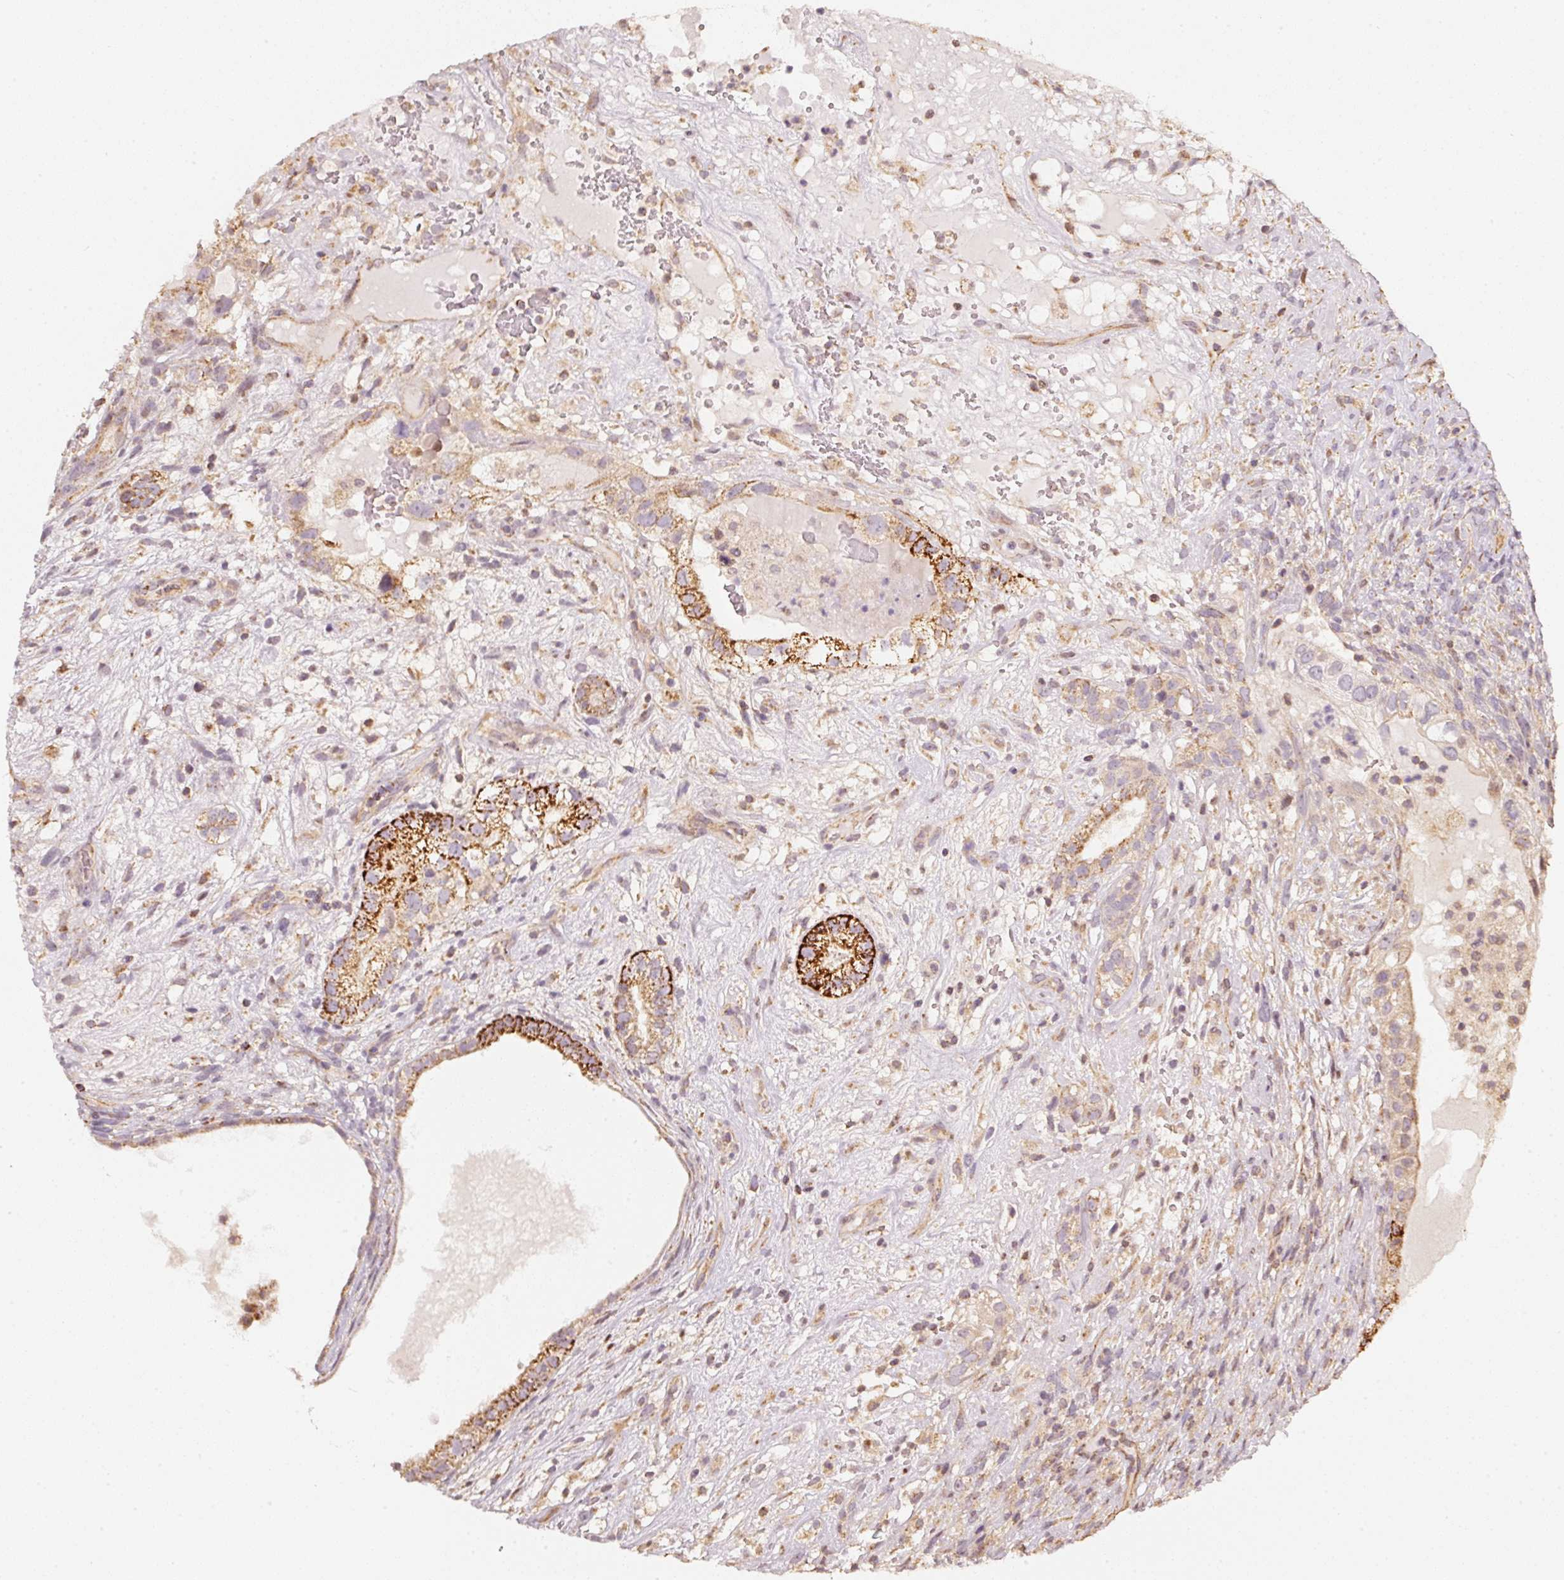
{"staining": {"intensity": "strong", "quantity": "25%-75%", "location": "cytoplasmic/membranous"}, "tissue": "testis cancer", "cell_type": "Tumor cells", "image_type": "cancer", "snomed": [{"axis": "morphology", "description": "Seminoma, NOS"}, {"axis": "morphology", "description": "Carcinoma, Embryonal, NOS"}, {"axis": "topography", "description": "Testis"}], "caption": "IHC micrograph of human testis embryonal carcinoma stained for a protein (brown), which reveals high levels of strong cytoplasmic/membranous staining in approximately 25%-75% of tumor cells.", "gene": "RAB35", "patient": {"sex": "male", "age": 41}}